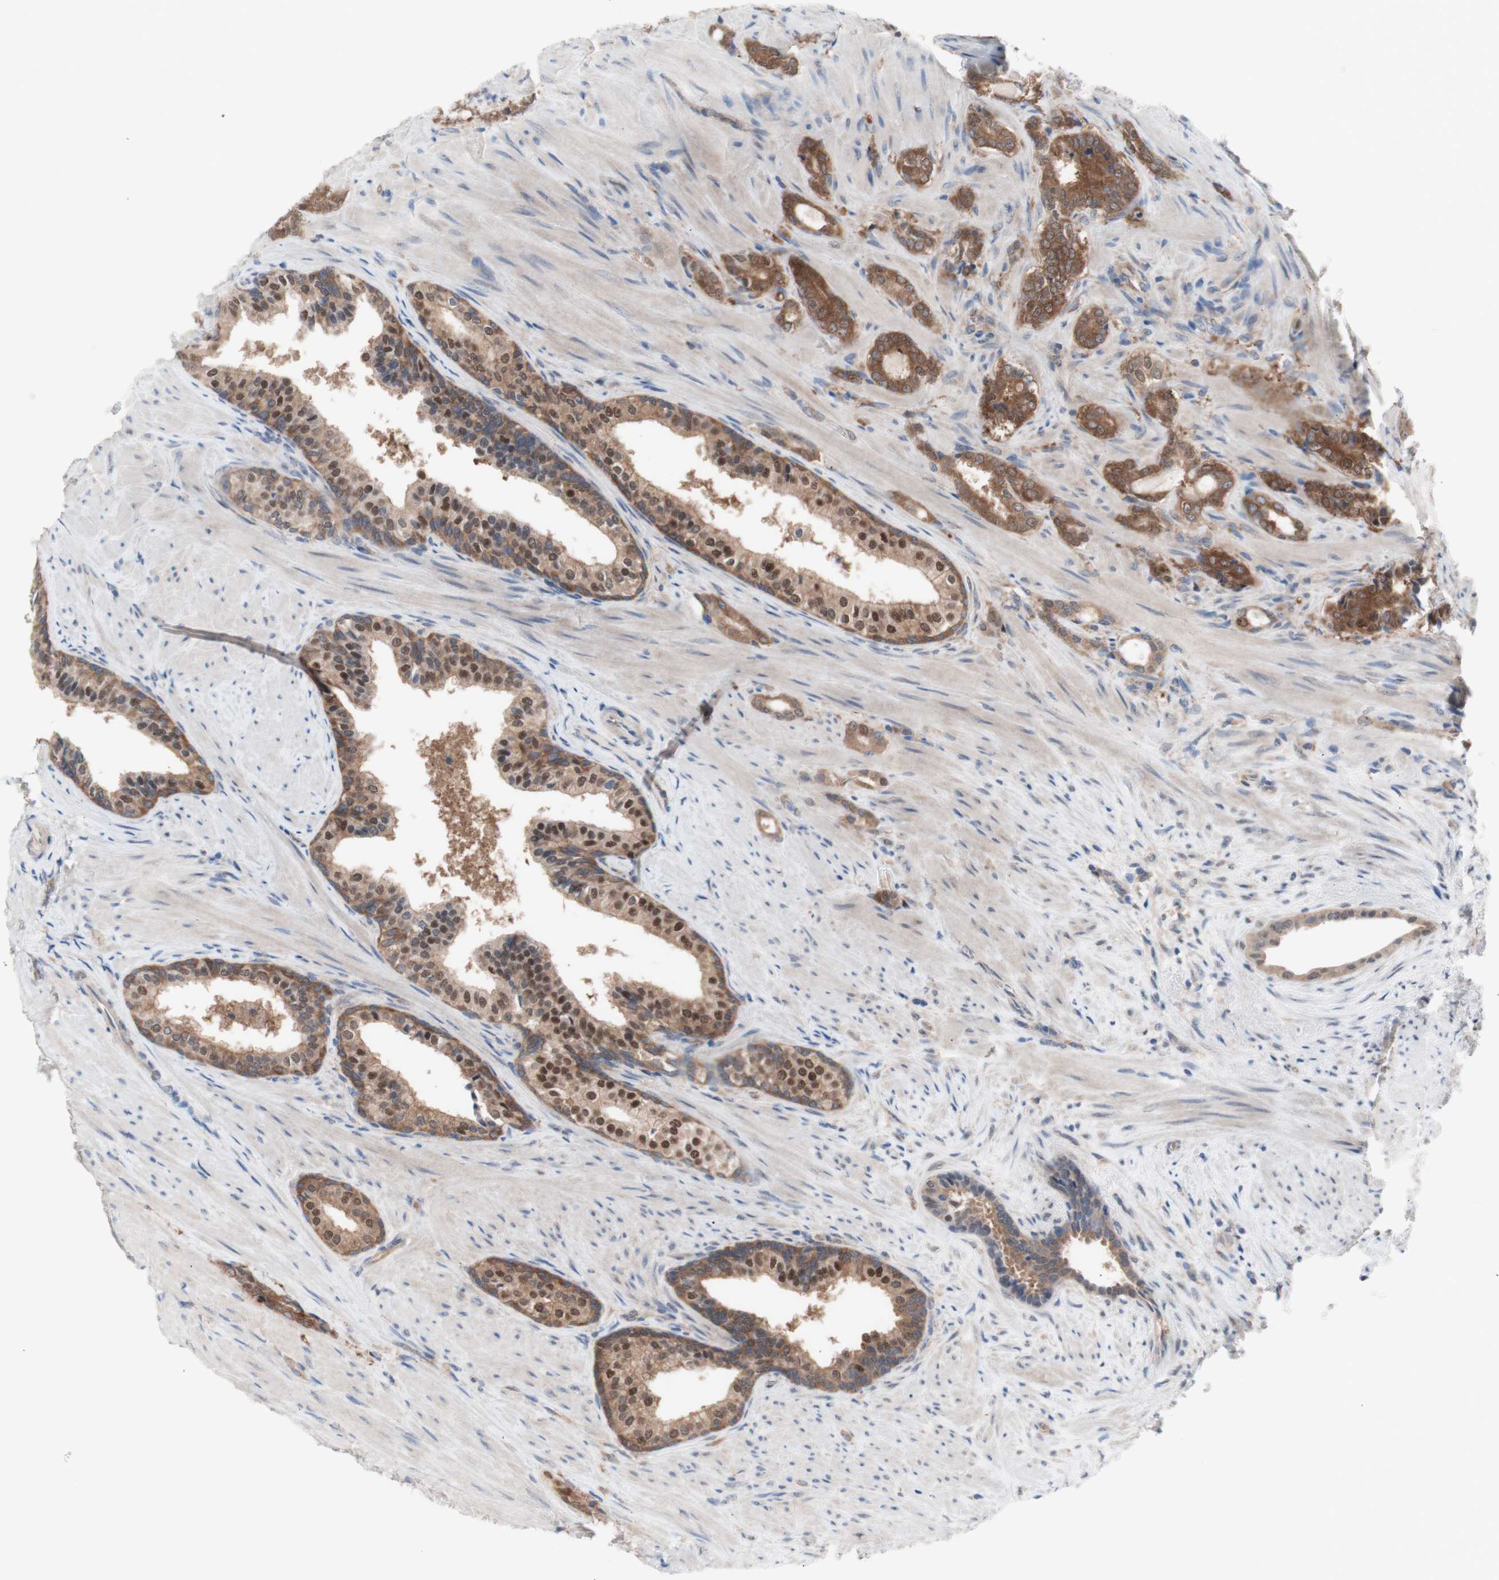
{"staining": {"intensity": "moderate", "quantity": ">75%", "location": "cytoplasmic/membranous,nuclear"}, "tissue": "prostate cancer", "cell_type": "Tumor cells", "image_type": "cancer", "snomed": [{"axis": "morphology", "description": "Adenocarcinoma, Low grade"}, {"axis": "topography", "description": "Prostate"}], "caption": "Protein expression analysis of prostate cancer (adenocarcinoma (low-grade)) demonstrates moderate cytoplasmic/membranous and nuclear staining in approximately >75% of tumor cells.", "gene": "PRMT5", "patient": {"sex": "male", "age": 60}}